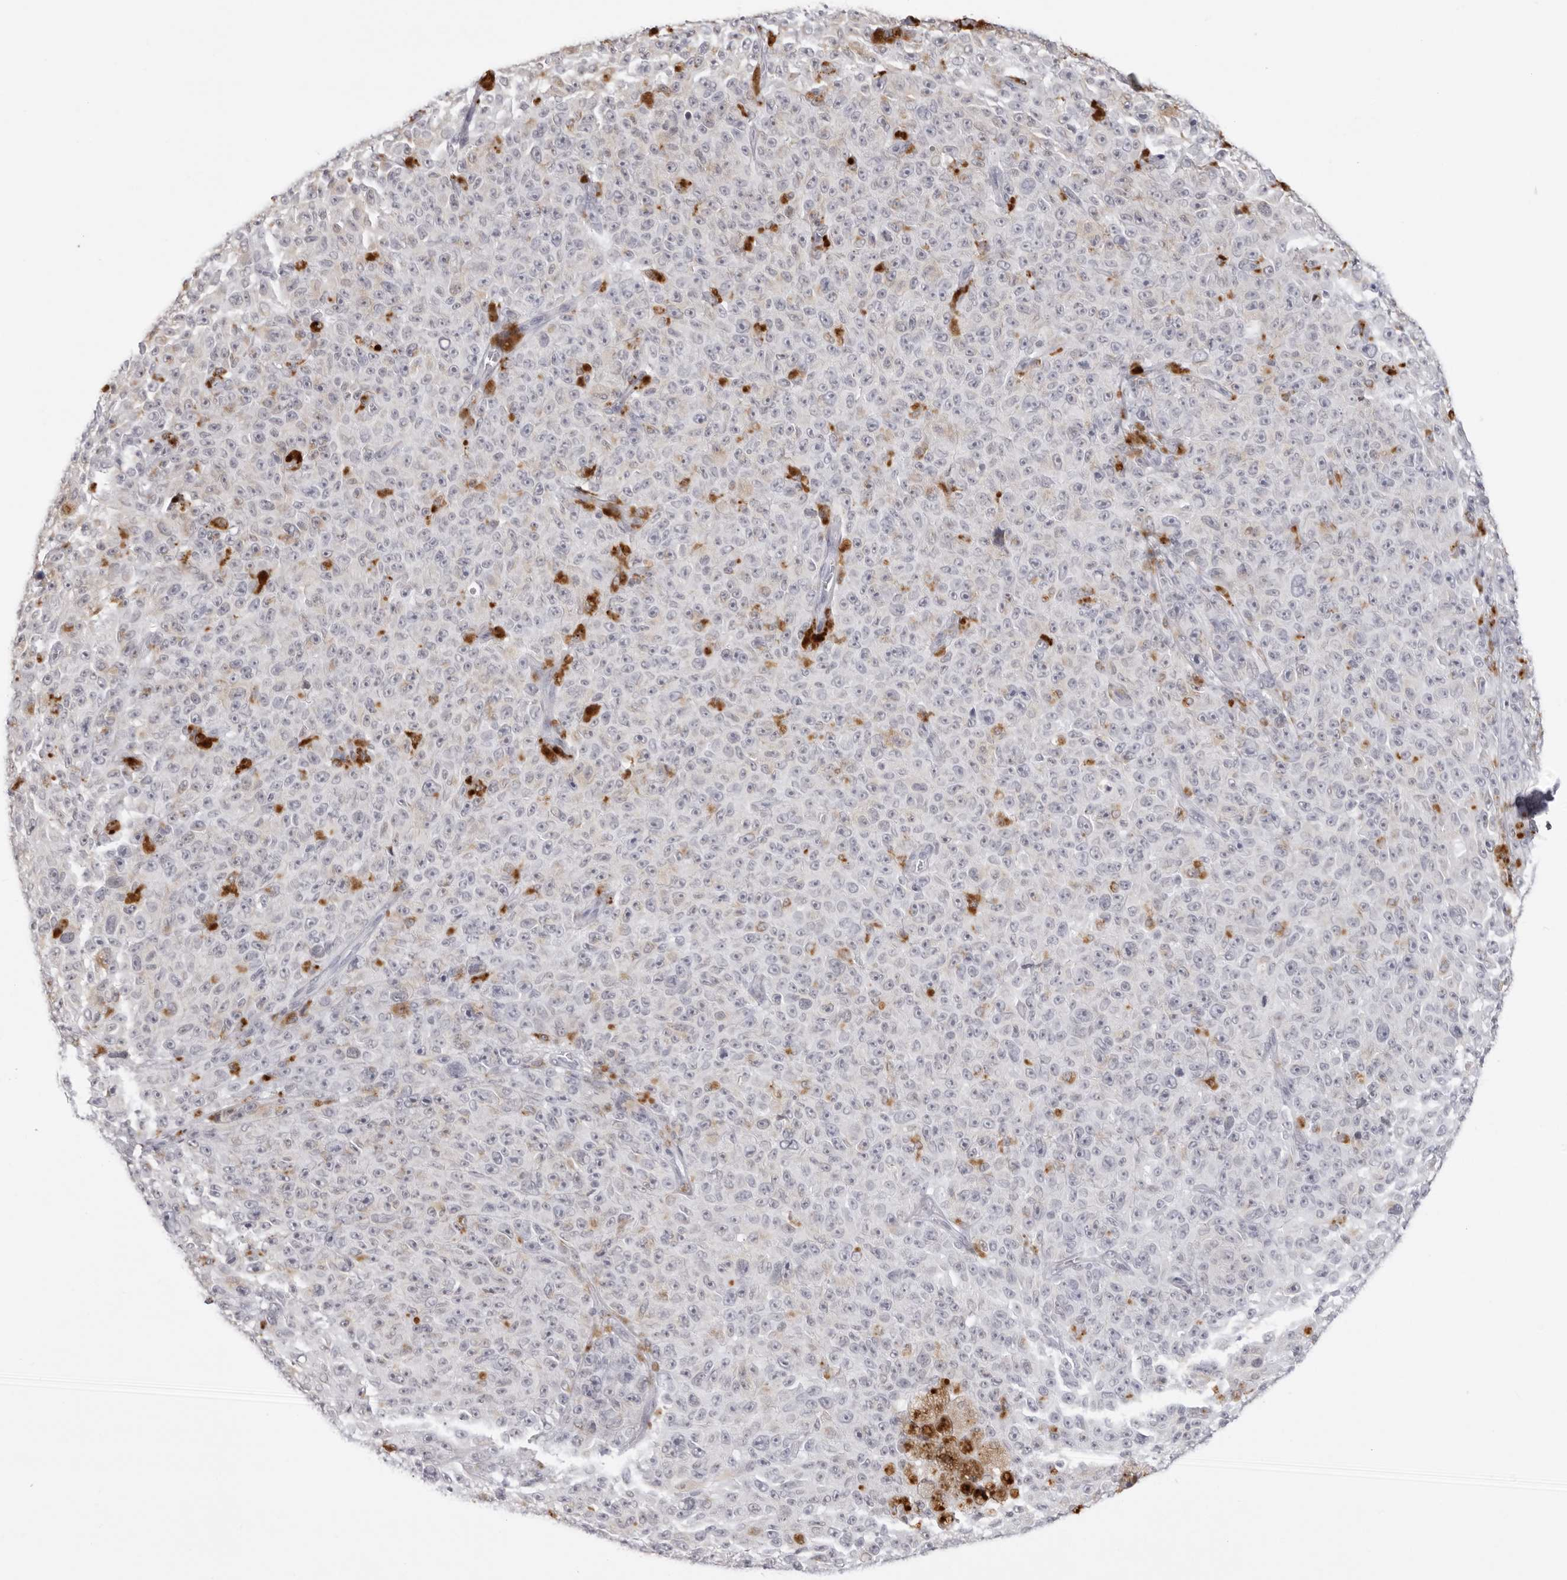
{"staining": {"intensity": "negative", "quantity": "none", "location": "none"}, "tissue": "melanoma", "cell_type": "Tumor cells", "image_type": "cancer", "snomed": [{"axis": "morphology", "description": "Malignant melanoma, NOS"}, {"axis": "topography", "description": "Skin"}], "caption": "Immunohistochemical staining of melanoma reveals no significant positivity in tumor cells.", "gene": "IL25", "patient": {"sex": "female", "age": 82}}